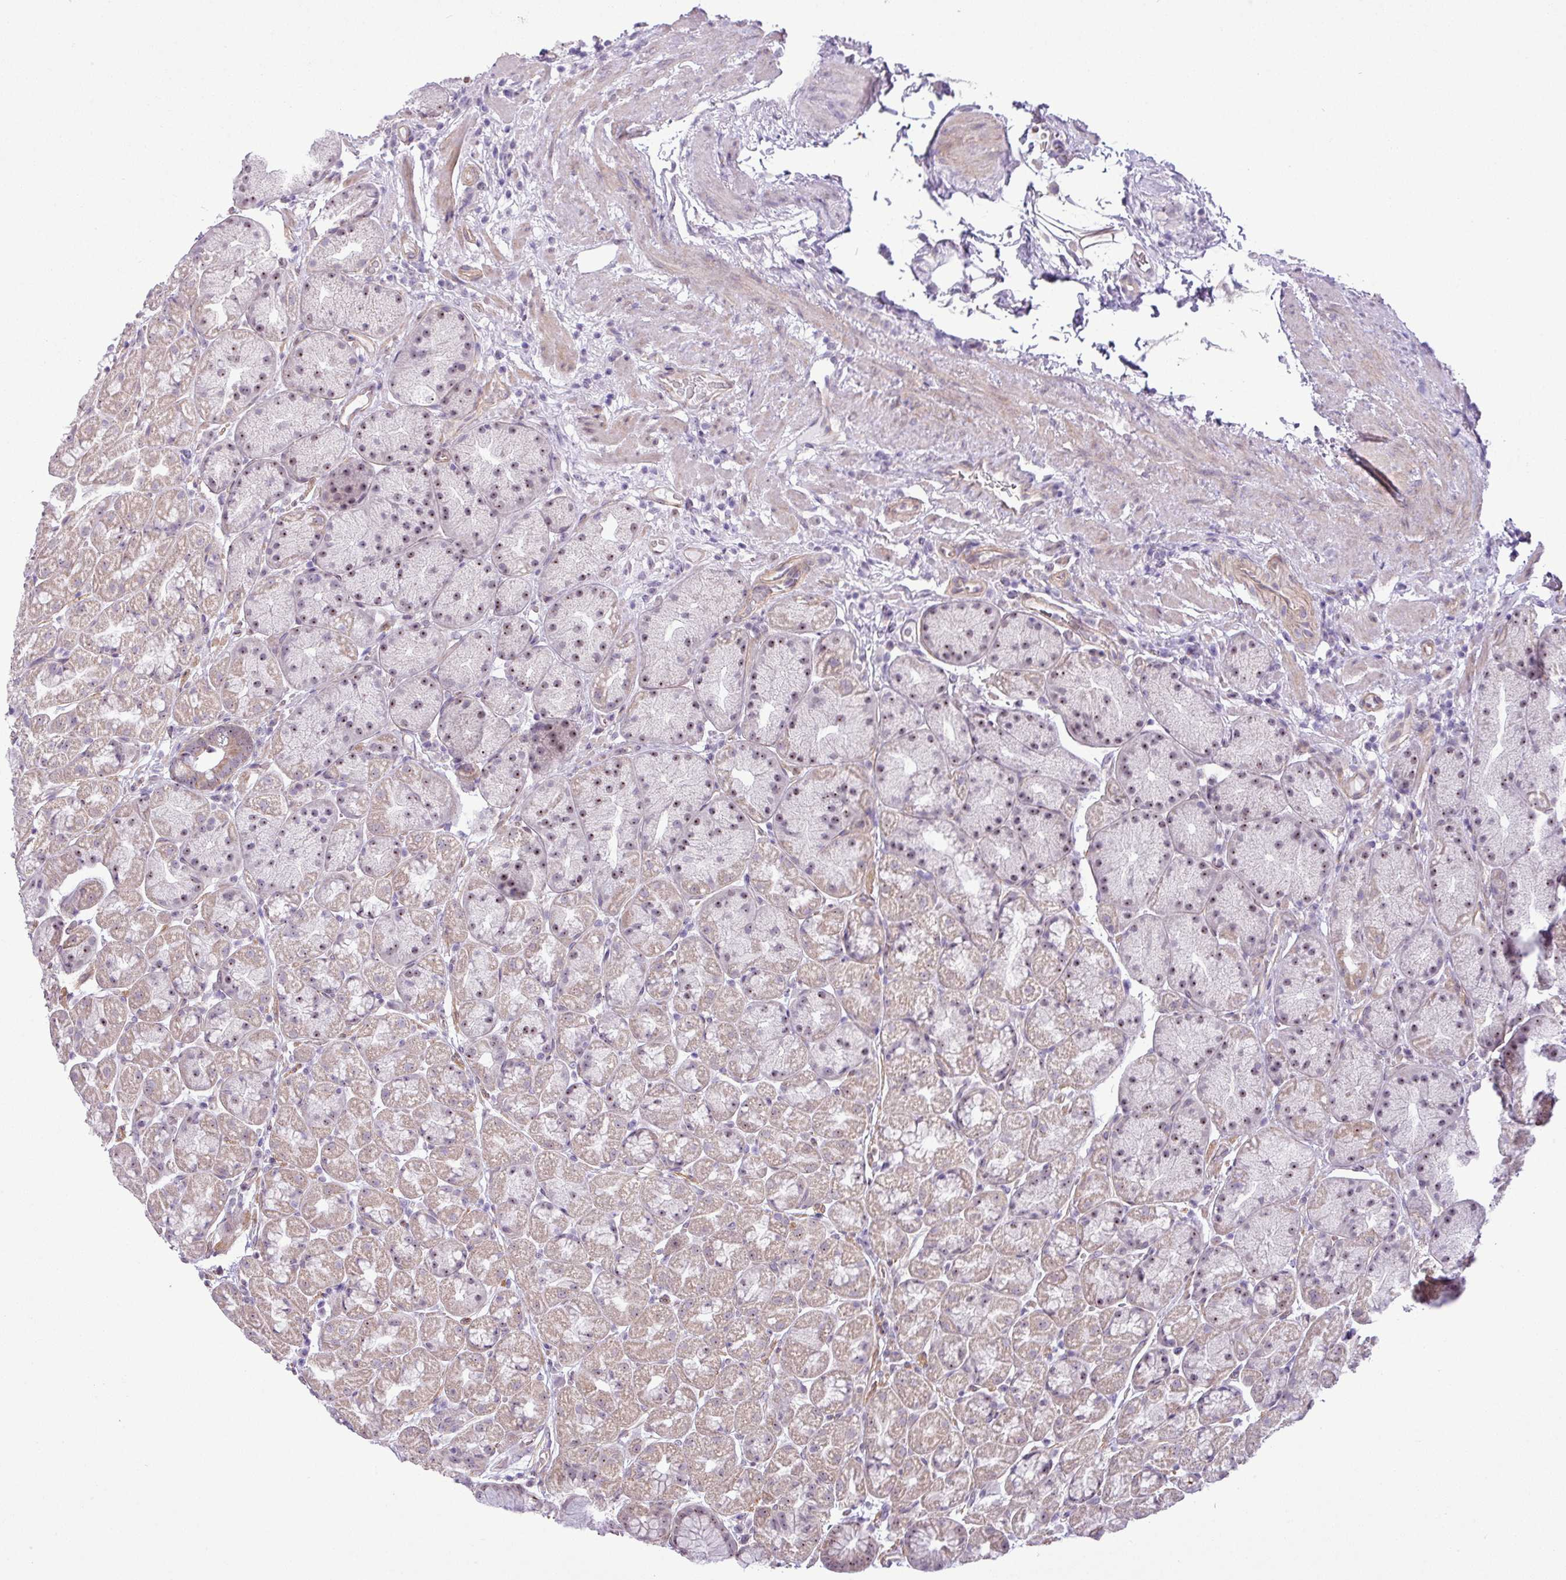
{"staining": {"intensity": "moderate", "quantity": "25%-75%", "location": "cytoplasmic/membranous,nuclear"}, "tissue": "stomach", "cell_type": "Glandular cells", "image_type": "normal", "snomed": [{"axis": "morphology", "description": "Normal tissue, NOS"}, {"axis": "topography", "description": "Stomach, lower"}], "caption": "A high-resolution photomicrograph shows immunohistochemistry staining of benign stomach, which exhibits moderate cytoplasmic/membranous,nuclear staining in approximately 25%-75% of glandular cells.", "gene": "MAK16", "patient": {"sex": "male", "age": 67}}